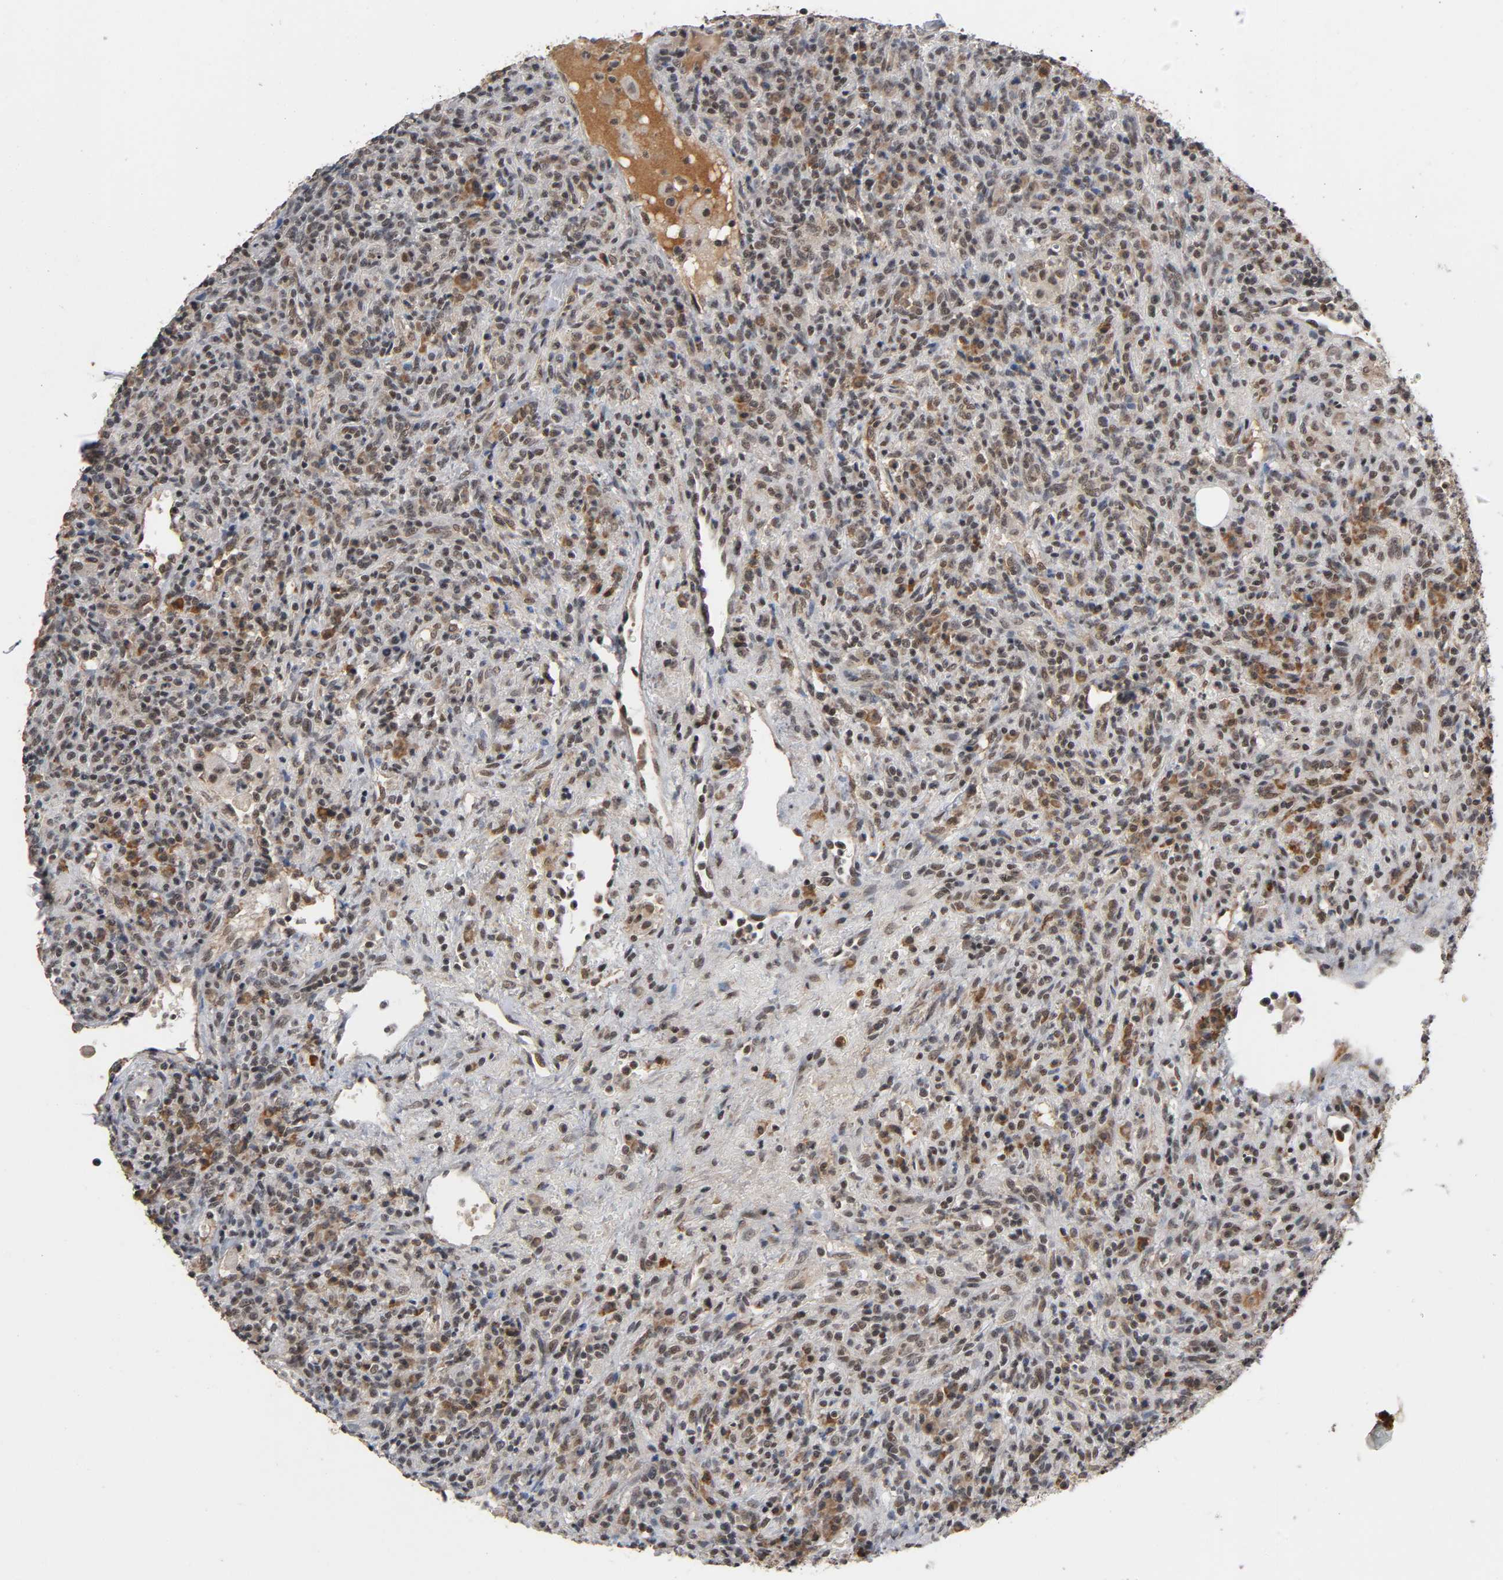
{"staining": {"intensity": "moderate", "quantity": ">75%", "location": "cytoplasmic/membranous,nuclear"}, "tissue": "lymphoma", "cell_type": "Tumor cells", "image_type": "cancer", "snomed": [{"axis": "morphology", "description": "Hodgkin's disease, NOS"}, {"axis": "topography", "description": "Lymph node"}], "caption": "The photomicrograph reveals a brown stain indicating the presence of a protein in the cytoplasmic/membranous and nuclear of tumor cells in lymphoma.", "gene": "ZNF384", "patient": {"sex": "male", "age": 65}}